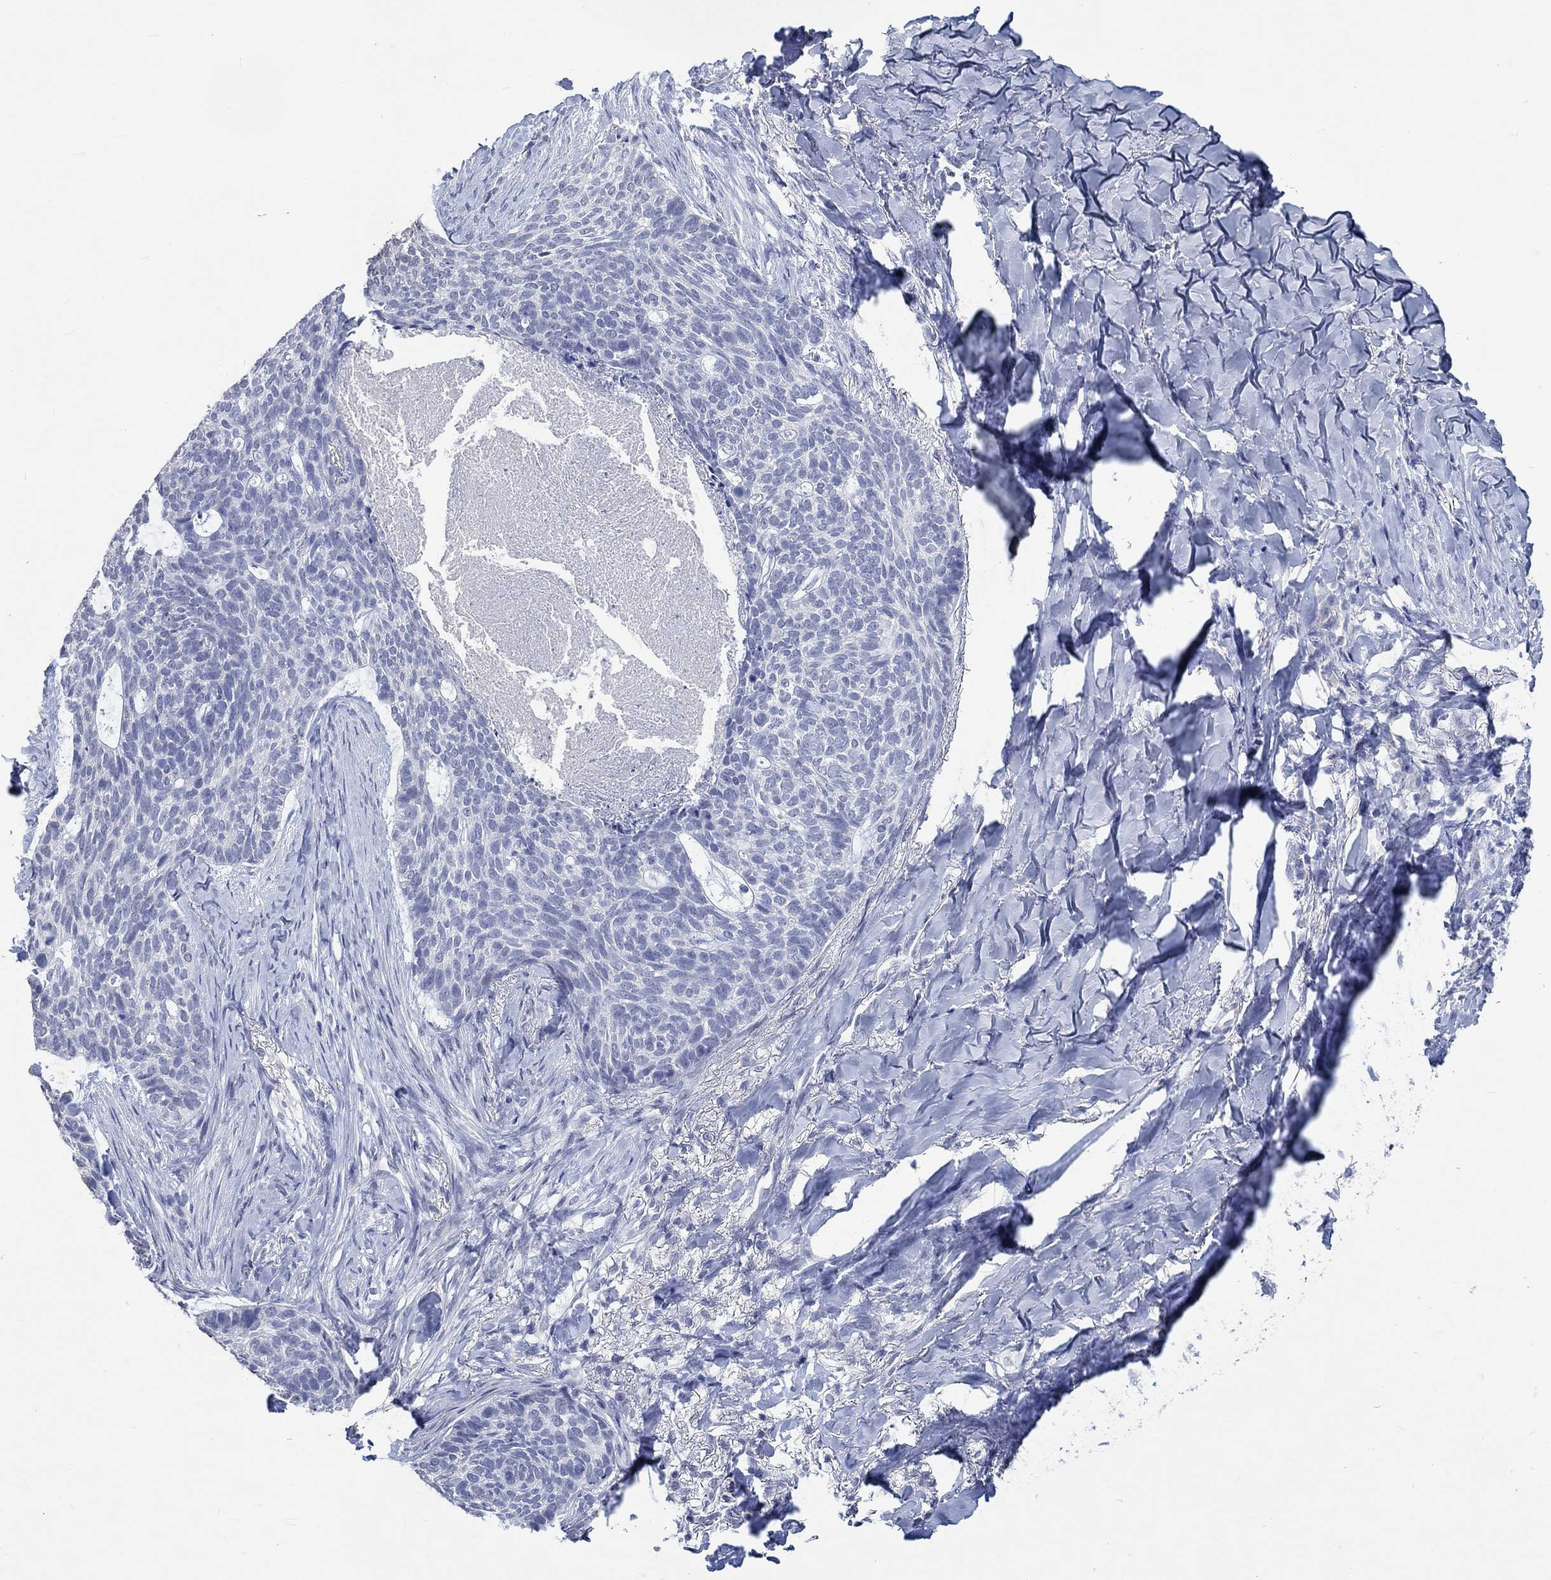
{"staining": {"intensity": "negative", "quantity": "none", "location": "none"}, "tissue": "skin cancer", "cell_type": "Tumor cells", "image_type": "cancer", "snomed": [{"axis": "morphology", "description": "Basal cell carcinoma"}, {"axis": "topography", "description": "Skin"}], "caption": "Basal cell carcinoma (skin) was stained to show a protein in brown. There is no significant positivity in tumor cells.", "gene": "C4orf47", "patient": {"sex": "female", "age": 69}}